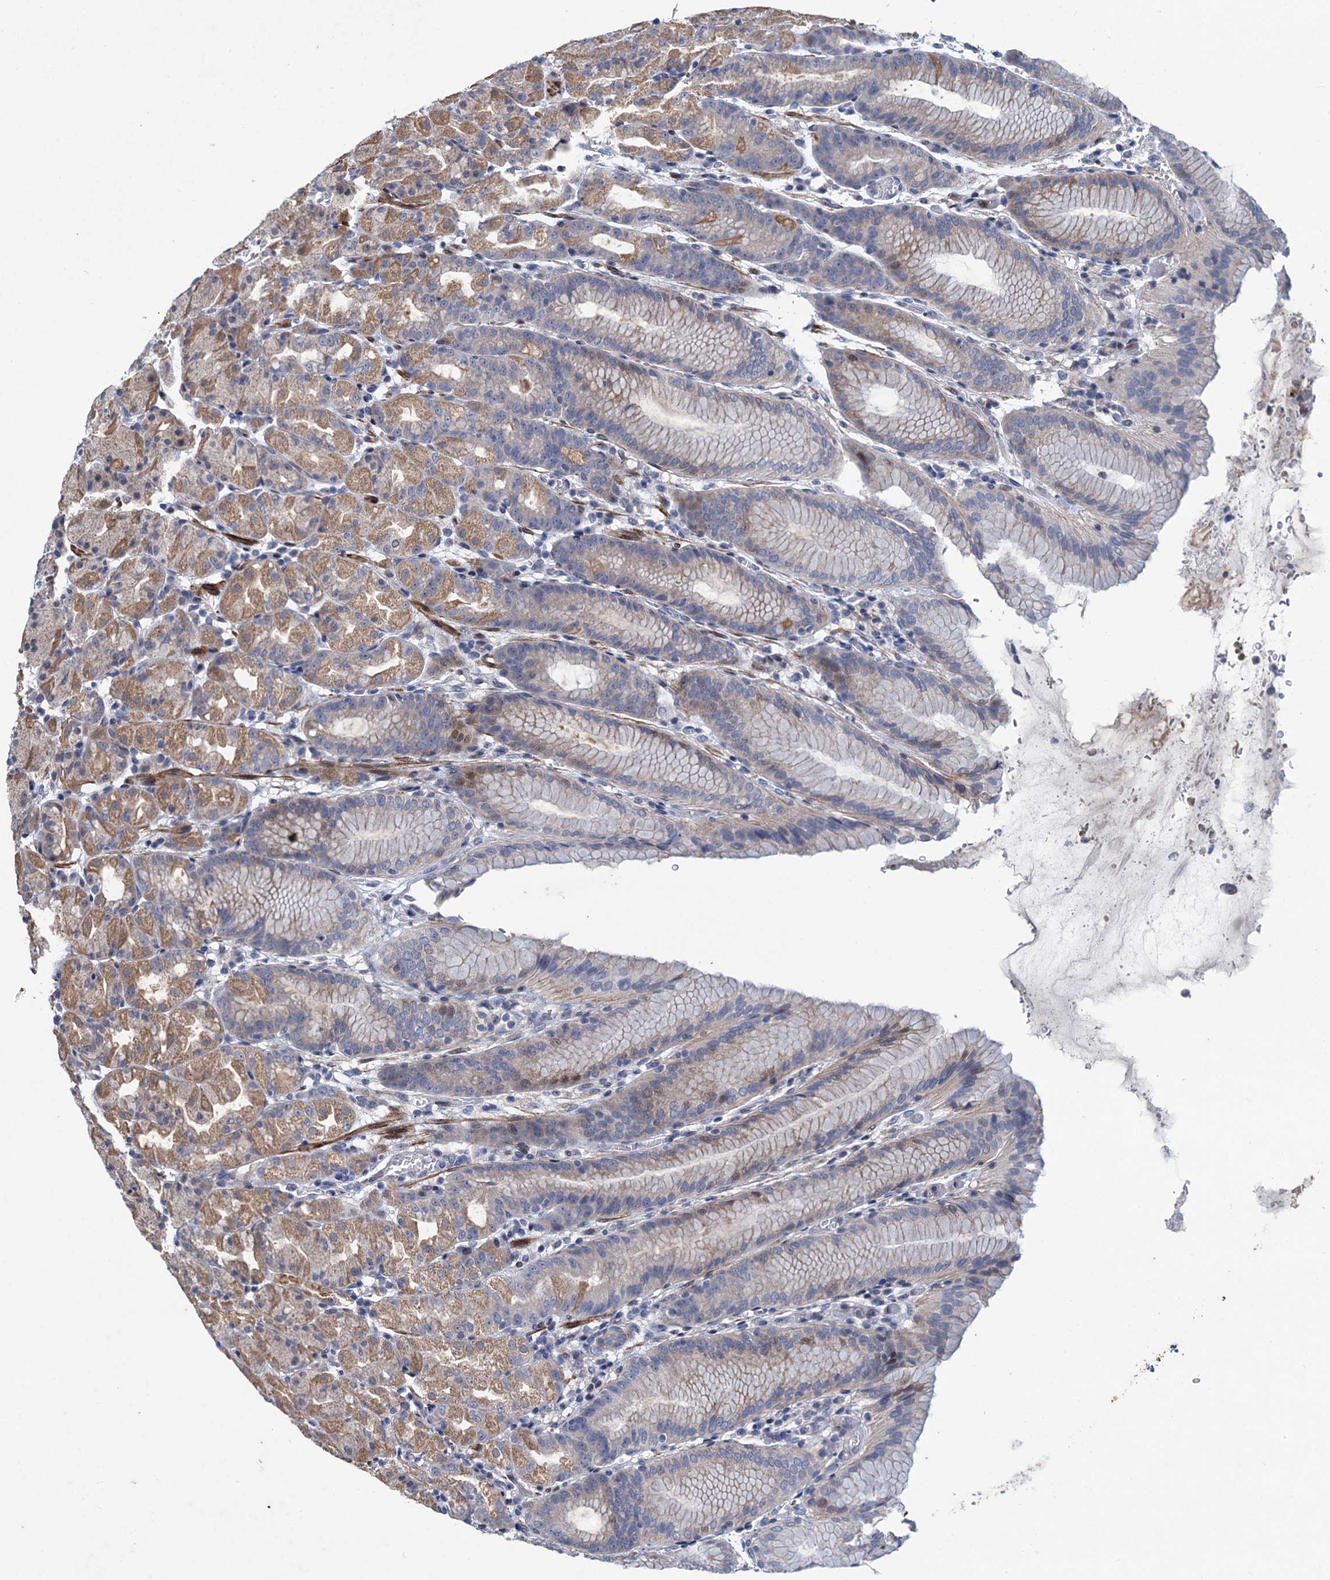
{"staining": {"intensity": "moderate", "quantity": "25%-75%", "location": "cytoplasmic/membranous,nuclear"}, "tissue": "stomach", "cell_type": "Glandular cells", "image_type": "normal", "snomed": [{"axis": "morphology", "description": "Normal tissue, NOS"}, {"axis": "topography", "description": "Stomach, upper"}], "caption": "Stomach stained with immunohistochemistry (IHC) demonstrates moderate cytoplasmic/membranous,nuclear staining in about 25%-75% of glandular cells.", "gene": "ESYT3", "patient": {"sex": "male", "age": 48}}